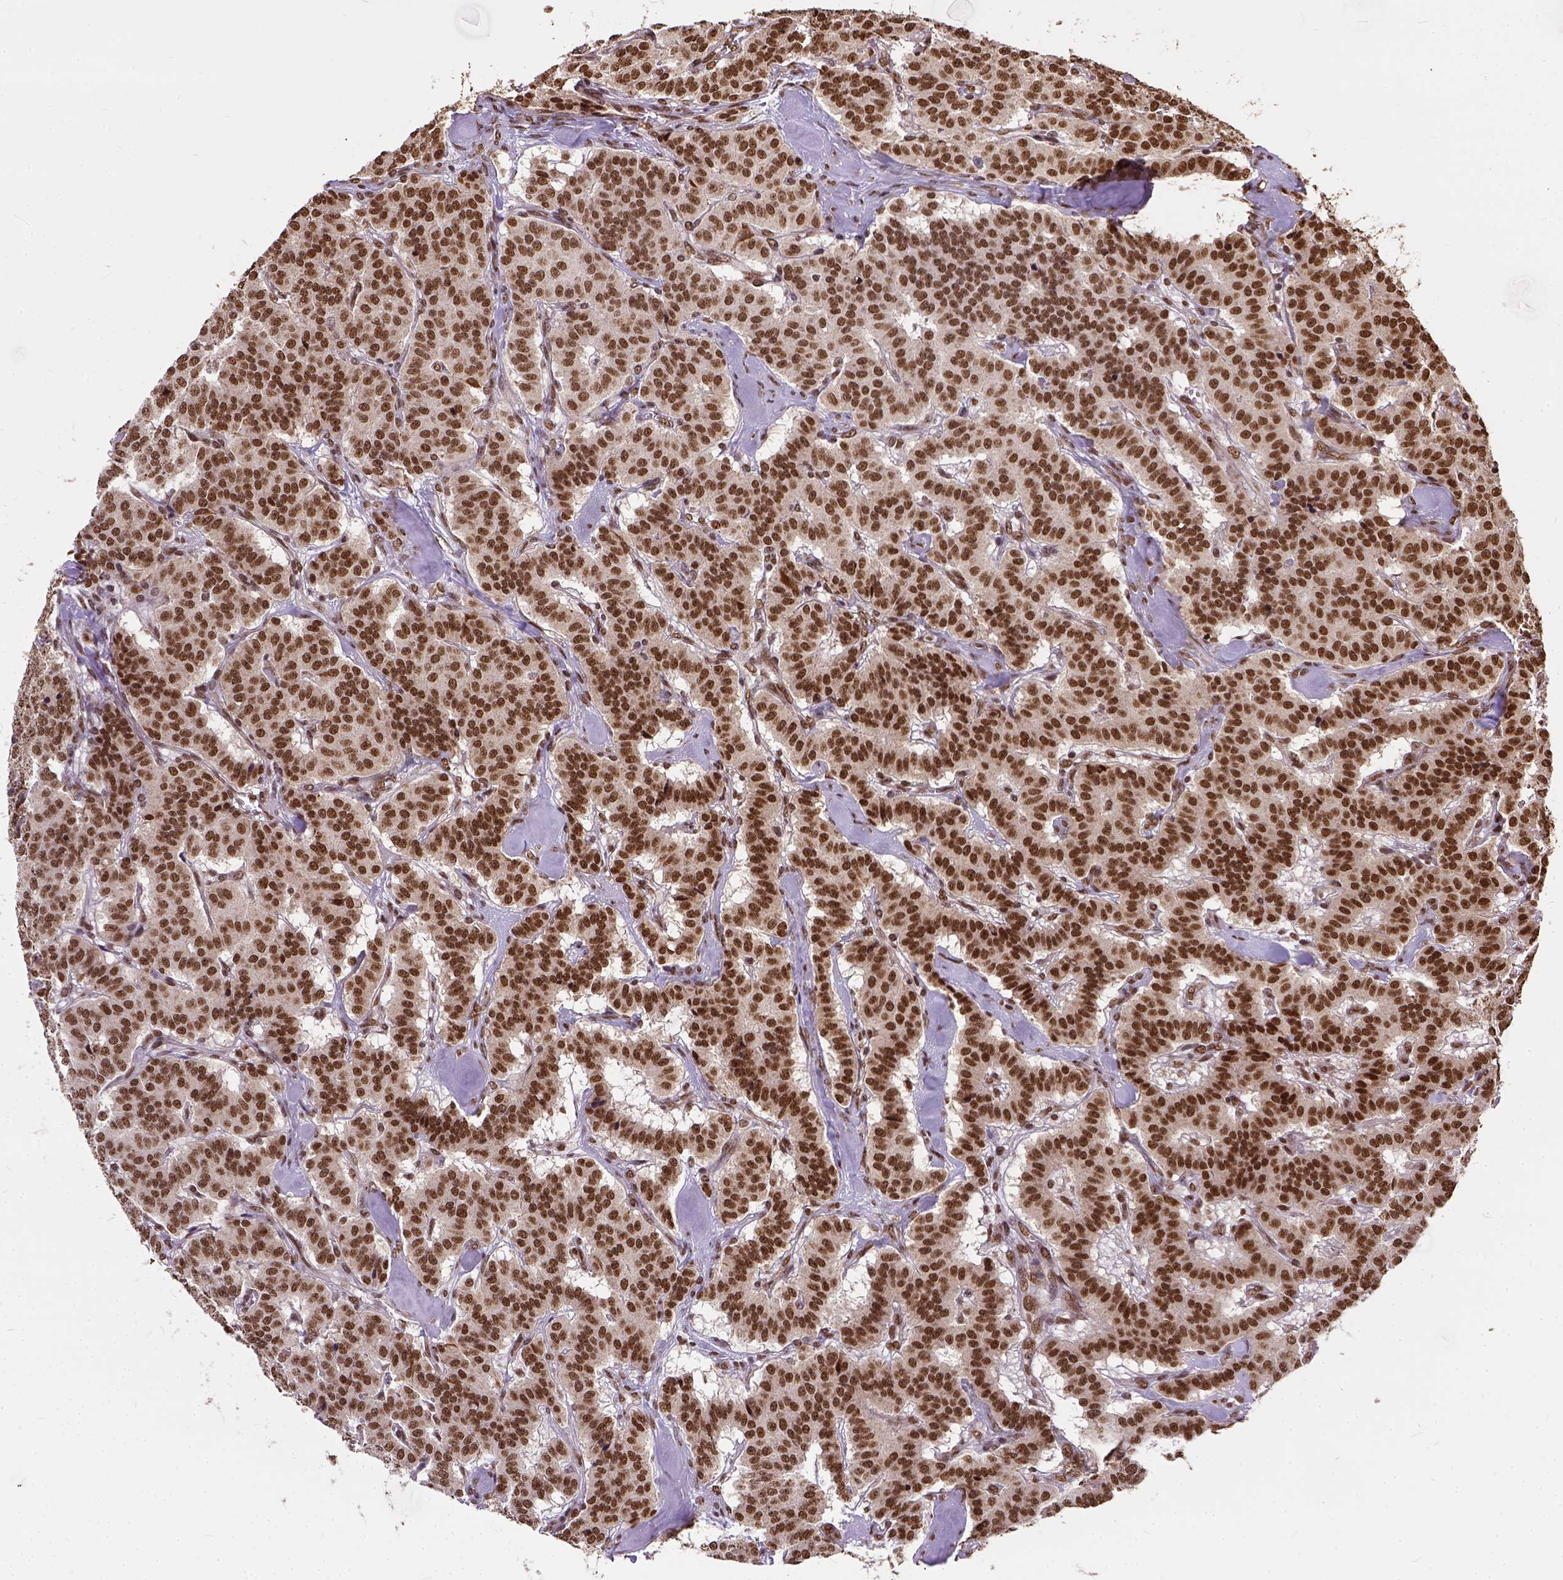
{"staining": {"intensity": "strong", "quantity": ">75%", "location": "nuclear"}, "tissue": "carcinoid", "cell_type": "Tumor cells", "image_type": "cancer", "snomed": [{"axis": "morphology", "description": "Normal tissue, NOS"}, {"axis": "morphology", "description": "Carcinoid, malignant, NOS"}, {"axis": "topography", "description": "Lung"}], "caption": "DAB immunohistochemical staining of carcinoid demonstrates strong nuclear protein expression in about >75% of tumor cells.", "gene": "NACC1", "patient": {"sex": "female", "age": 46}}